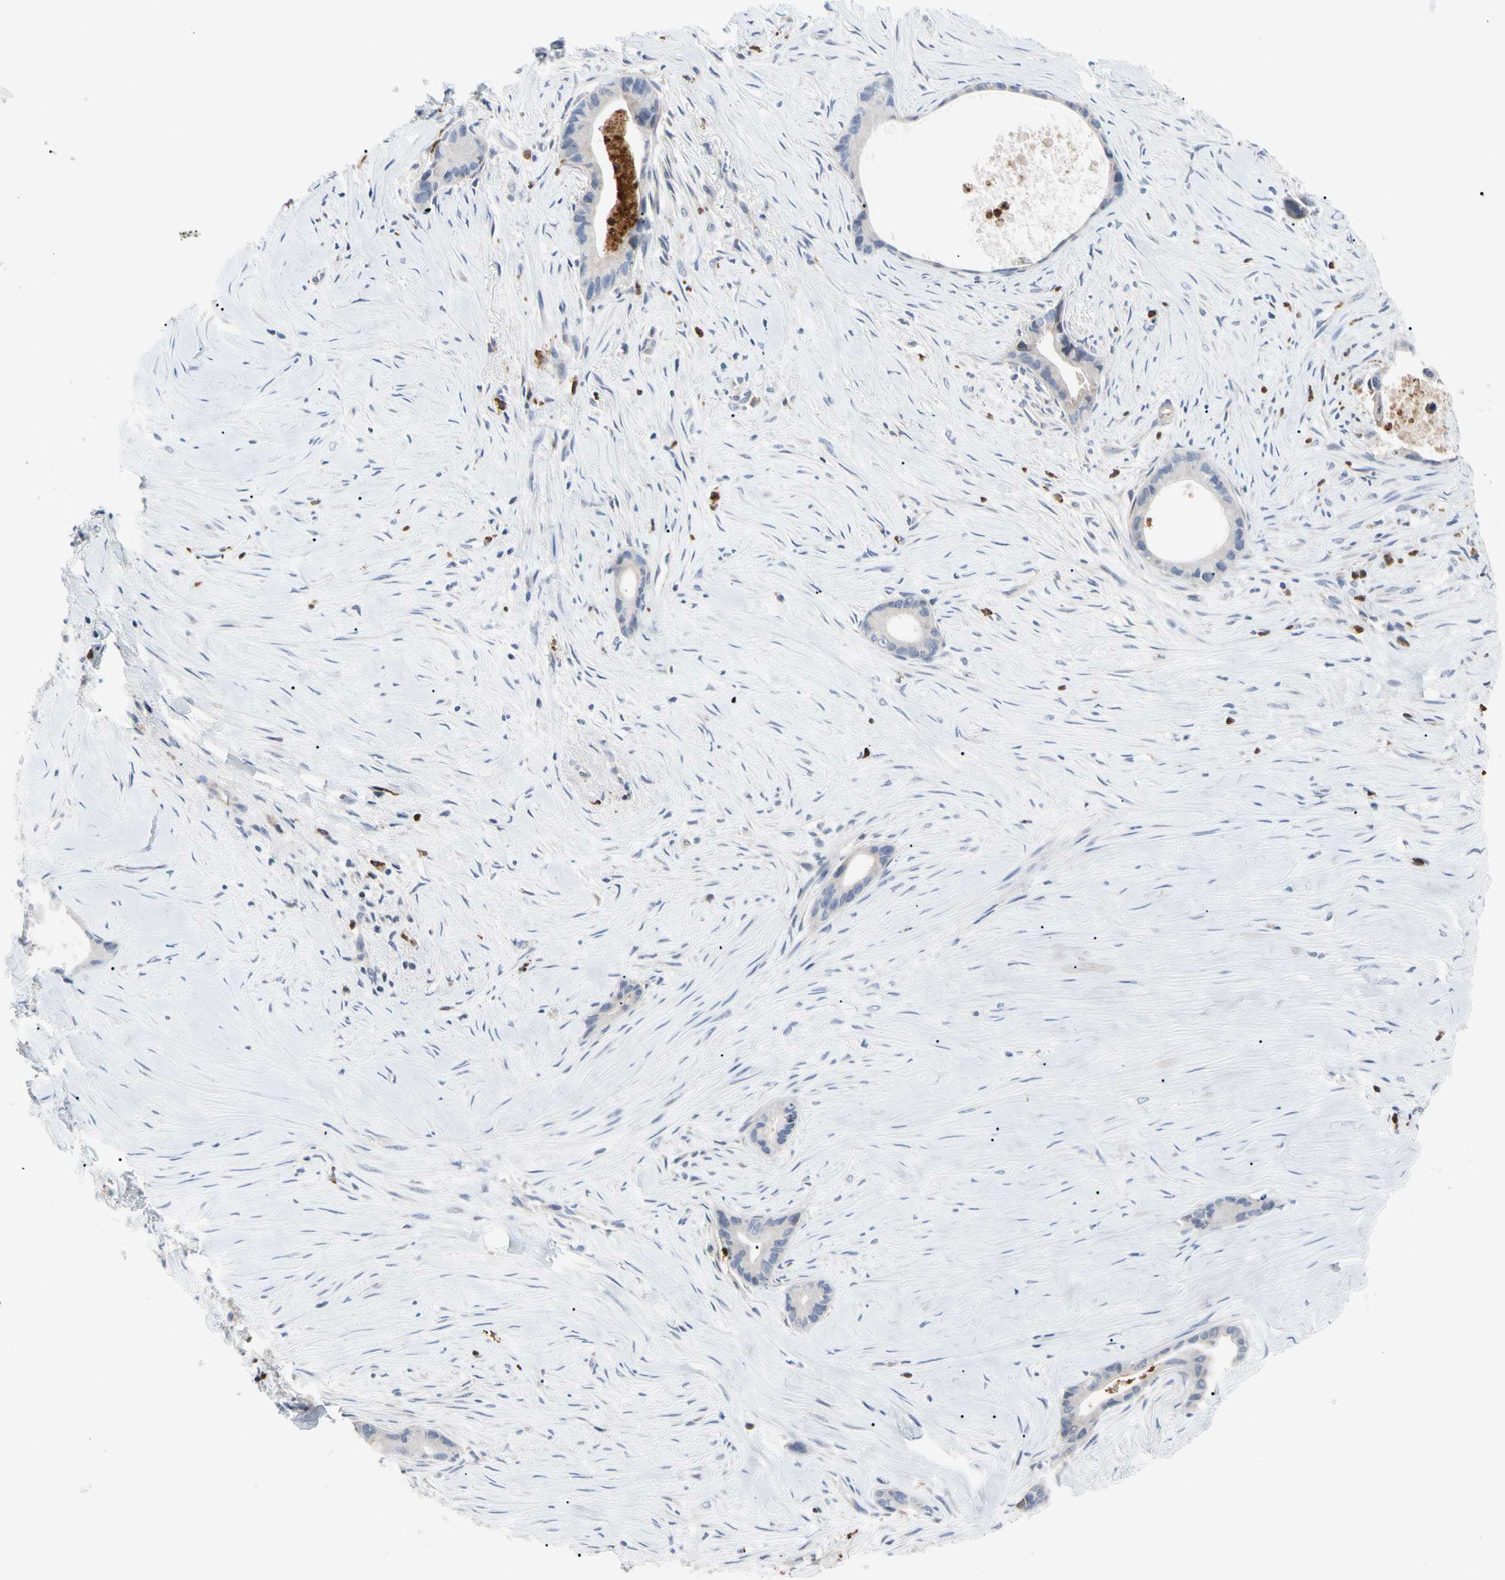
{"staining": {"intensity": "negative", "quantity": "none", "location": "none"}, "tissue": "liver cancer", "cell_type": "Tumor cells", "image_type": "cancer", "snomed": [{"axis": "morphology", "description": "Cholangiocarcinoma"}, {"axis": "topography", "description": "Liver"}], "caption": "Human liver cancer (cholangiocarcinoma) stained for a protein using IHC displays no staining in tumor cells.", "gene": "MCL1", "patient": {"sex": "female", "age": 55}}